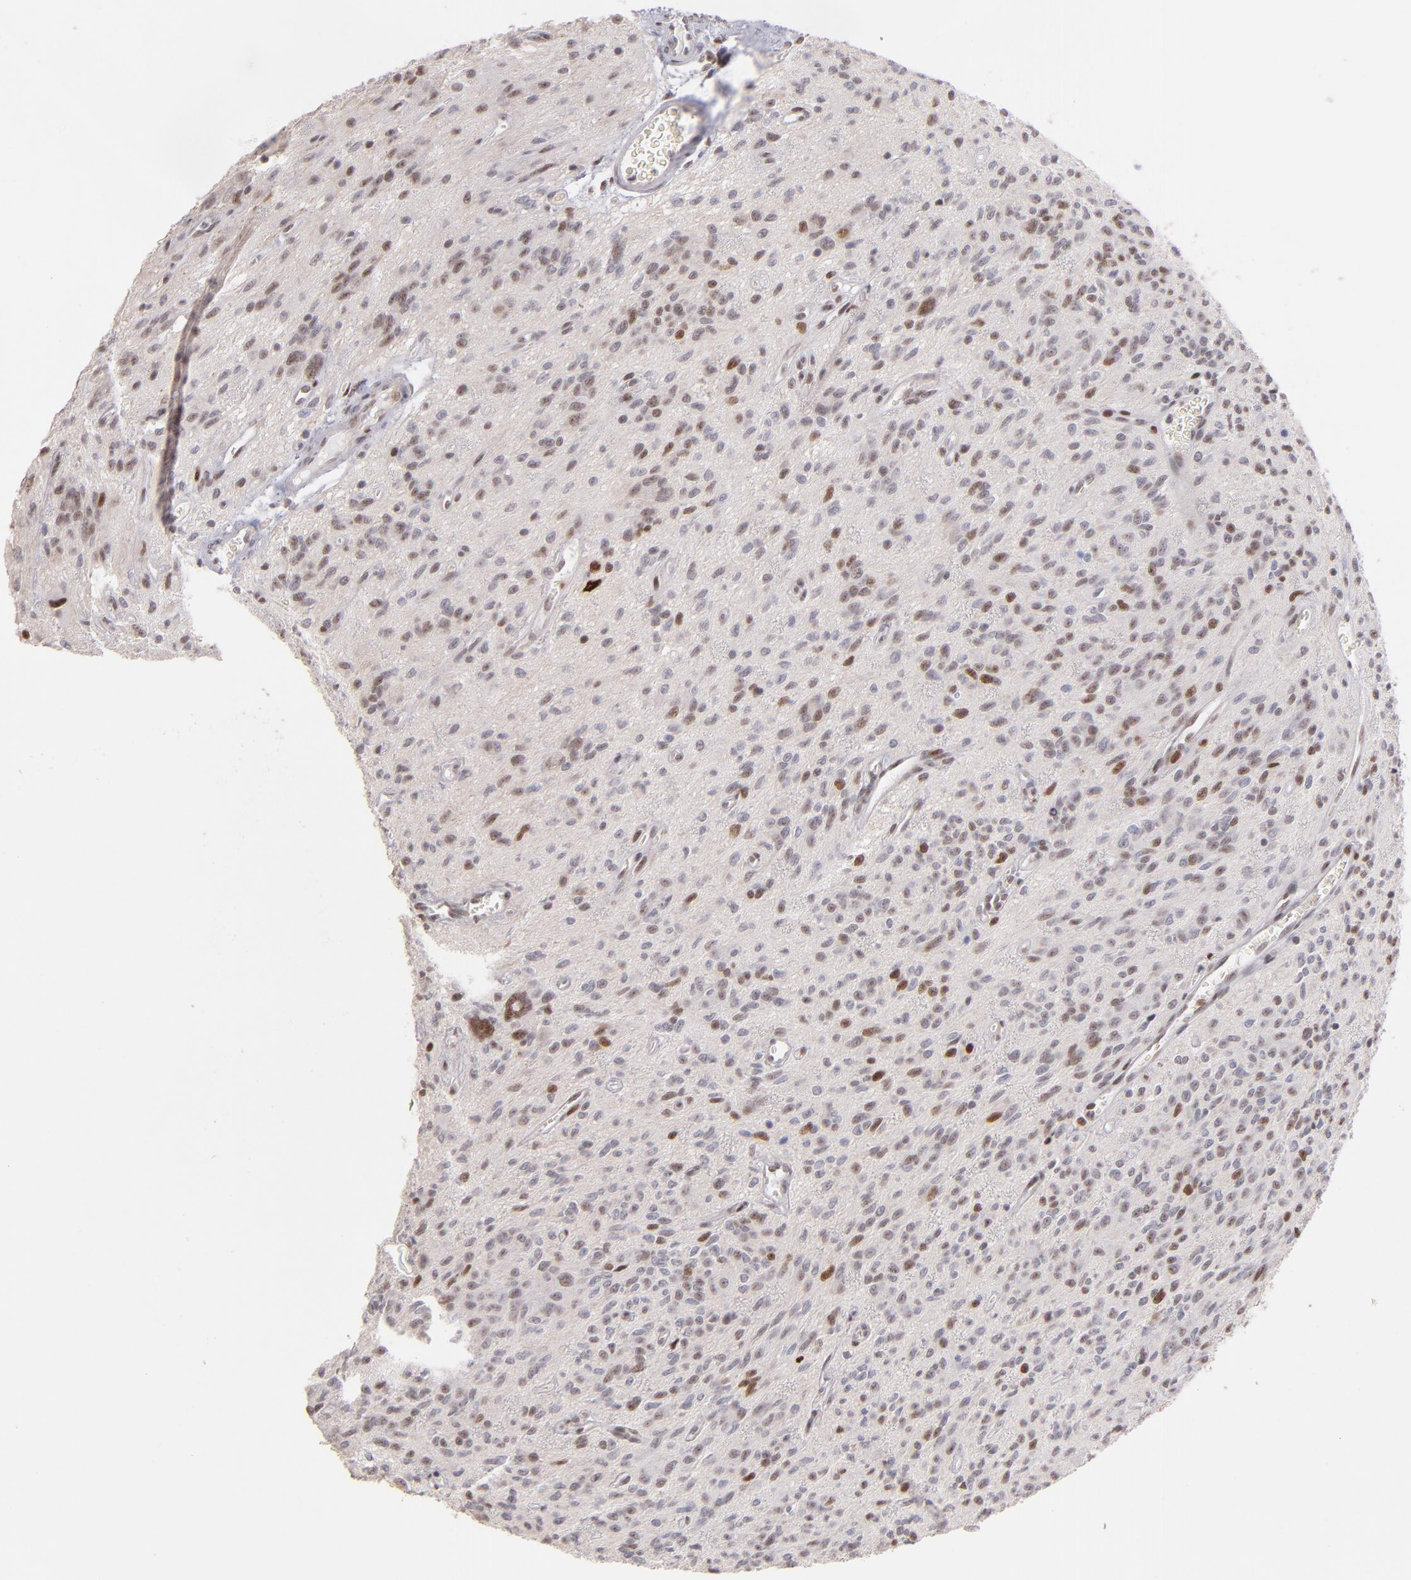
{"staining": {"intensity": "moderate", "quantity": "25%-75%", "location": "nuclear"}, "tissue": "glioma", "cell_type": "Tumor cells", "image_type": "cancer", "snomed": [{"axis": "morphology", "description": "Glioma, malignant, Low grade"}, {"axis": "topography", "description": "Brain"}], "caption": "Immunohistochemistry (IHC) of malignant low-grade glioma shows medium levels of moderate nuclear positivity in about 25%-75% of tumor cells.", "gene": "POLA1", "patient": {"sex": "female", "age": 15}}